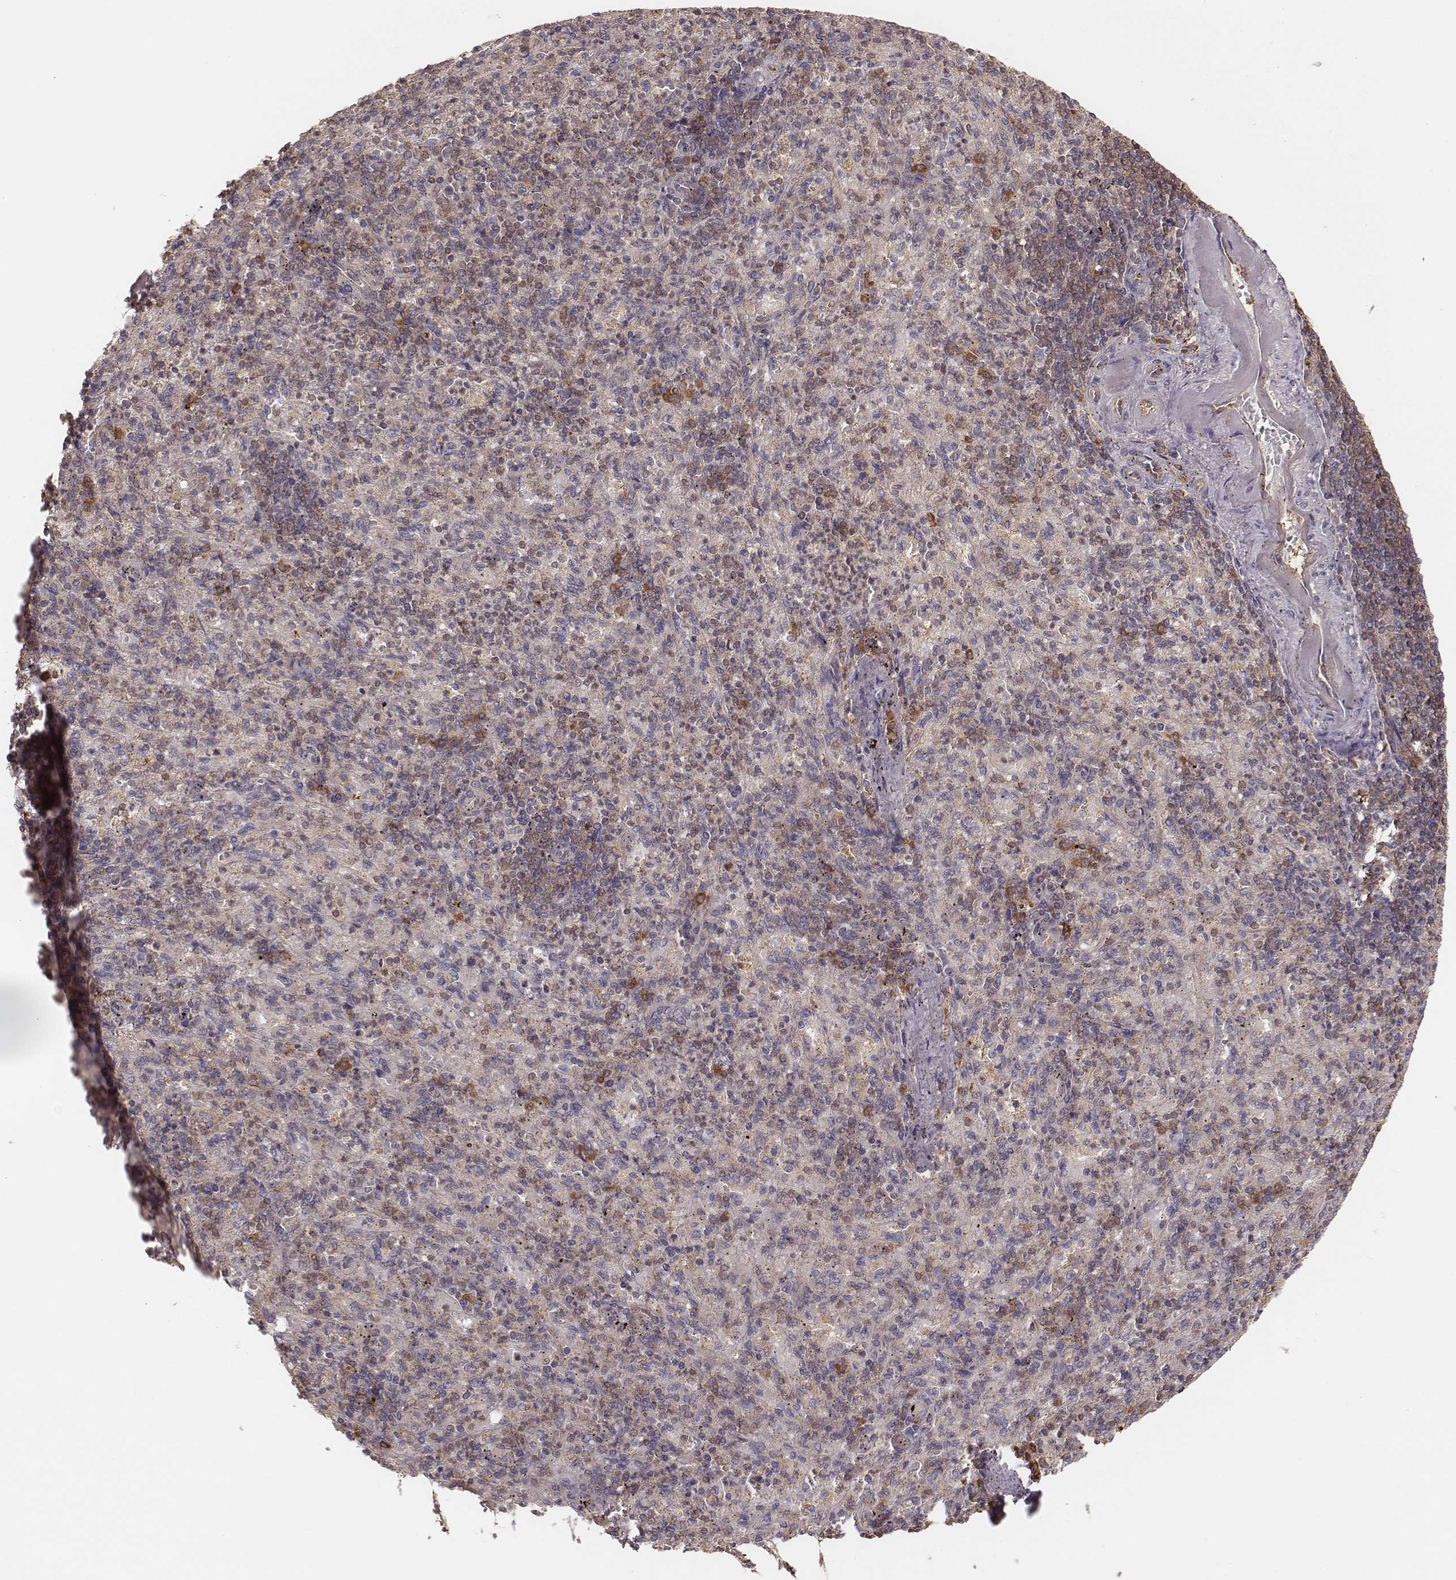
{"staining": {"intensity": "moderate", "quantity": "25%-75%", "location": "cytoplasmic/membranous"}, "tissue": "spleen", "cell_type": "Cells in red pulp", "image_type": "normal", "snomed": [{"axis": "morphology", "description": "Normal tissue, NOS"}, {"axis": "topography", "description": "Spleen"}], "caption": "The immunohistochemical stain labels moderate cytoplasmic/membranous staining in cells in red pulp of unremarkable spleen.", "gene": "CARS1", "patient": {"sex": "female", "age": 74}}